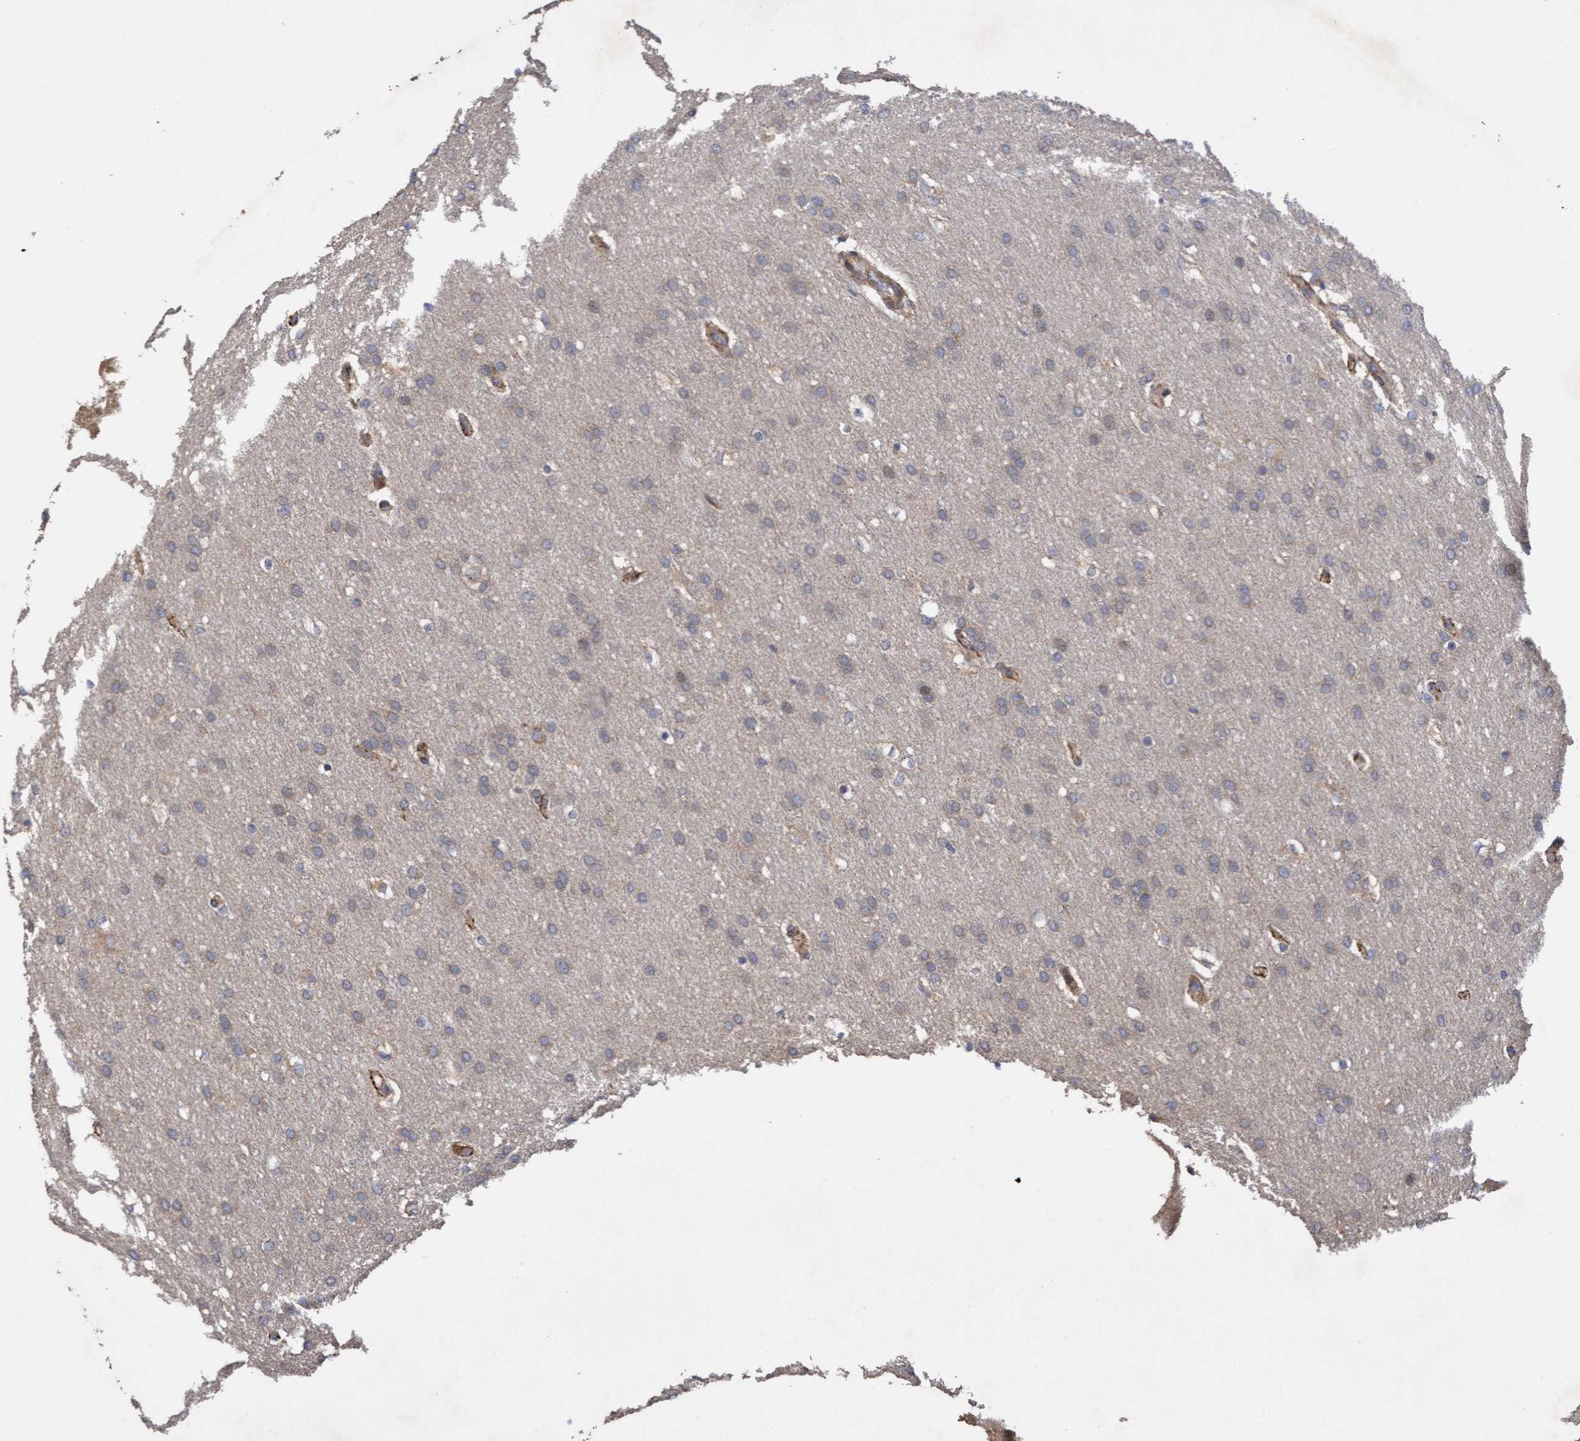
{"staining": {"intensity": "weak", "quantity": "25%-75%", "location": "cytoplasmic/membranous"}, "tissue": "glioma", "cell_type": "Tumor cells", "image_type": "cancer", "snomed": [{"axis": "morphology", "description": "Glioma, malignant, Low grade"}, {"axis": "topography", "description": "Brain"}], "caption": "Protein analysis of glioma tissue demonstrates weak cytoplasmic/membranous positivity in about 25%-75% of tumor cells.", "gene": "ELP5", "patient": {"sex": "female", "age": 37}}